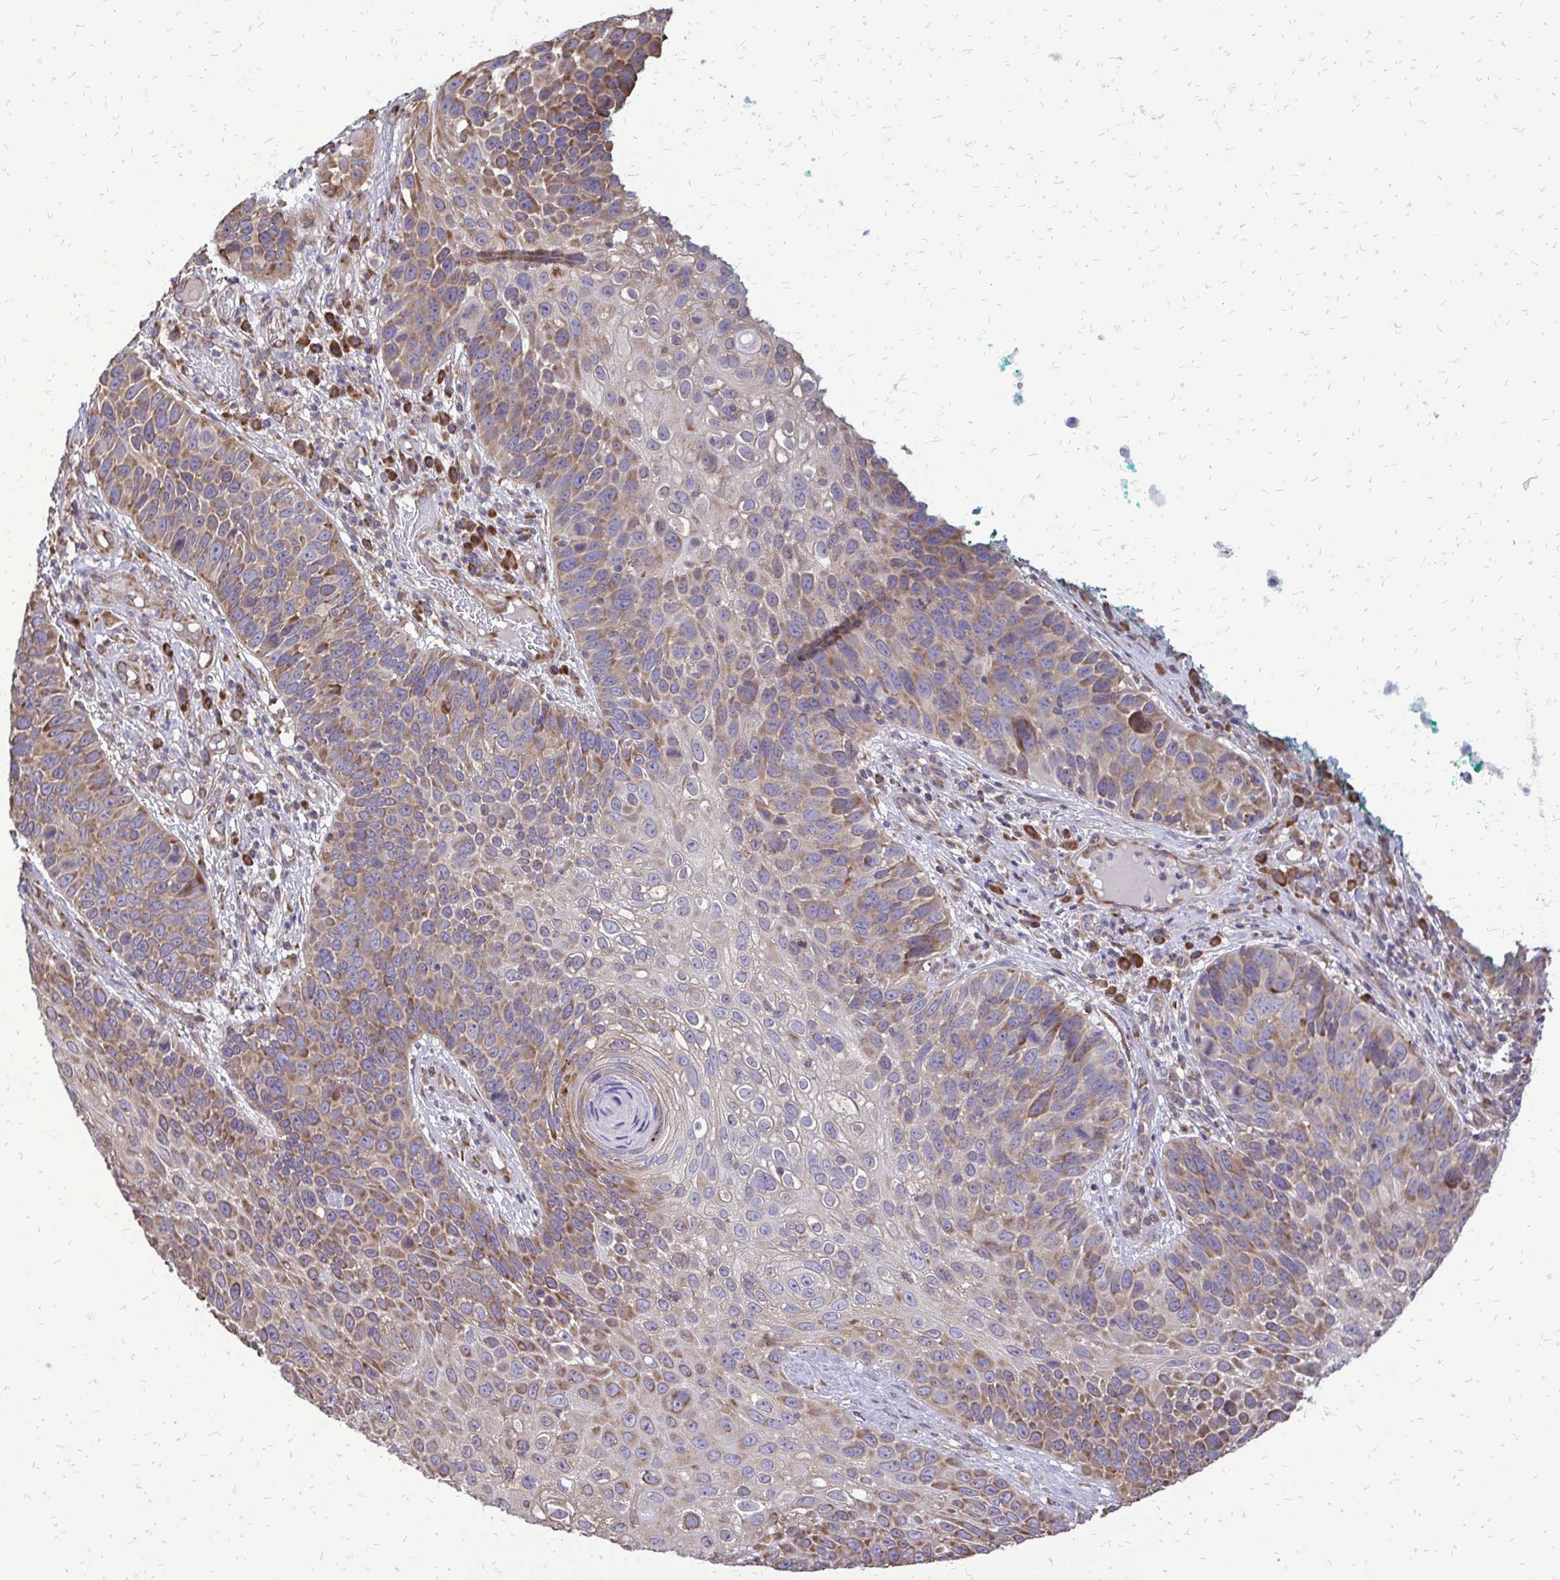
{"staining": {"intensity": "moderate", "quantity": "25%-75%", "location": "cytoplasmic/membranous"}, "tissue": "skin cancer", "cell_type": "Tumor cells", "image_type": "cancer", "snomed": [{"axis": "morphology", "description": "Squamous cell carcinoma, NOS"}, {"axis": "topography", "description": "Skin"}], "caption": "Skin squamous cell carcinoma stained with a brown dye demonstrates moderate cytoplasmic/membranous positive staining in about 25%-75% of tumor cells.", "gene": "RPS3", "patient": {"sex": "male", "age": 92}}